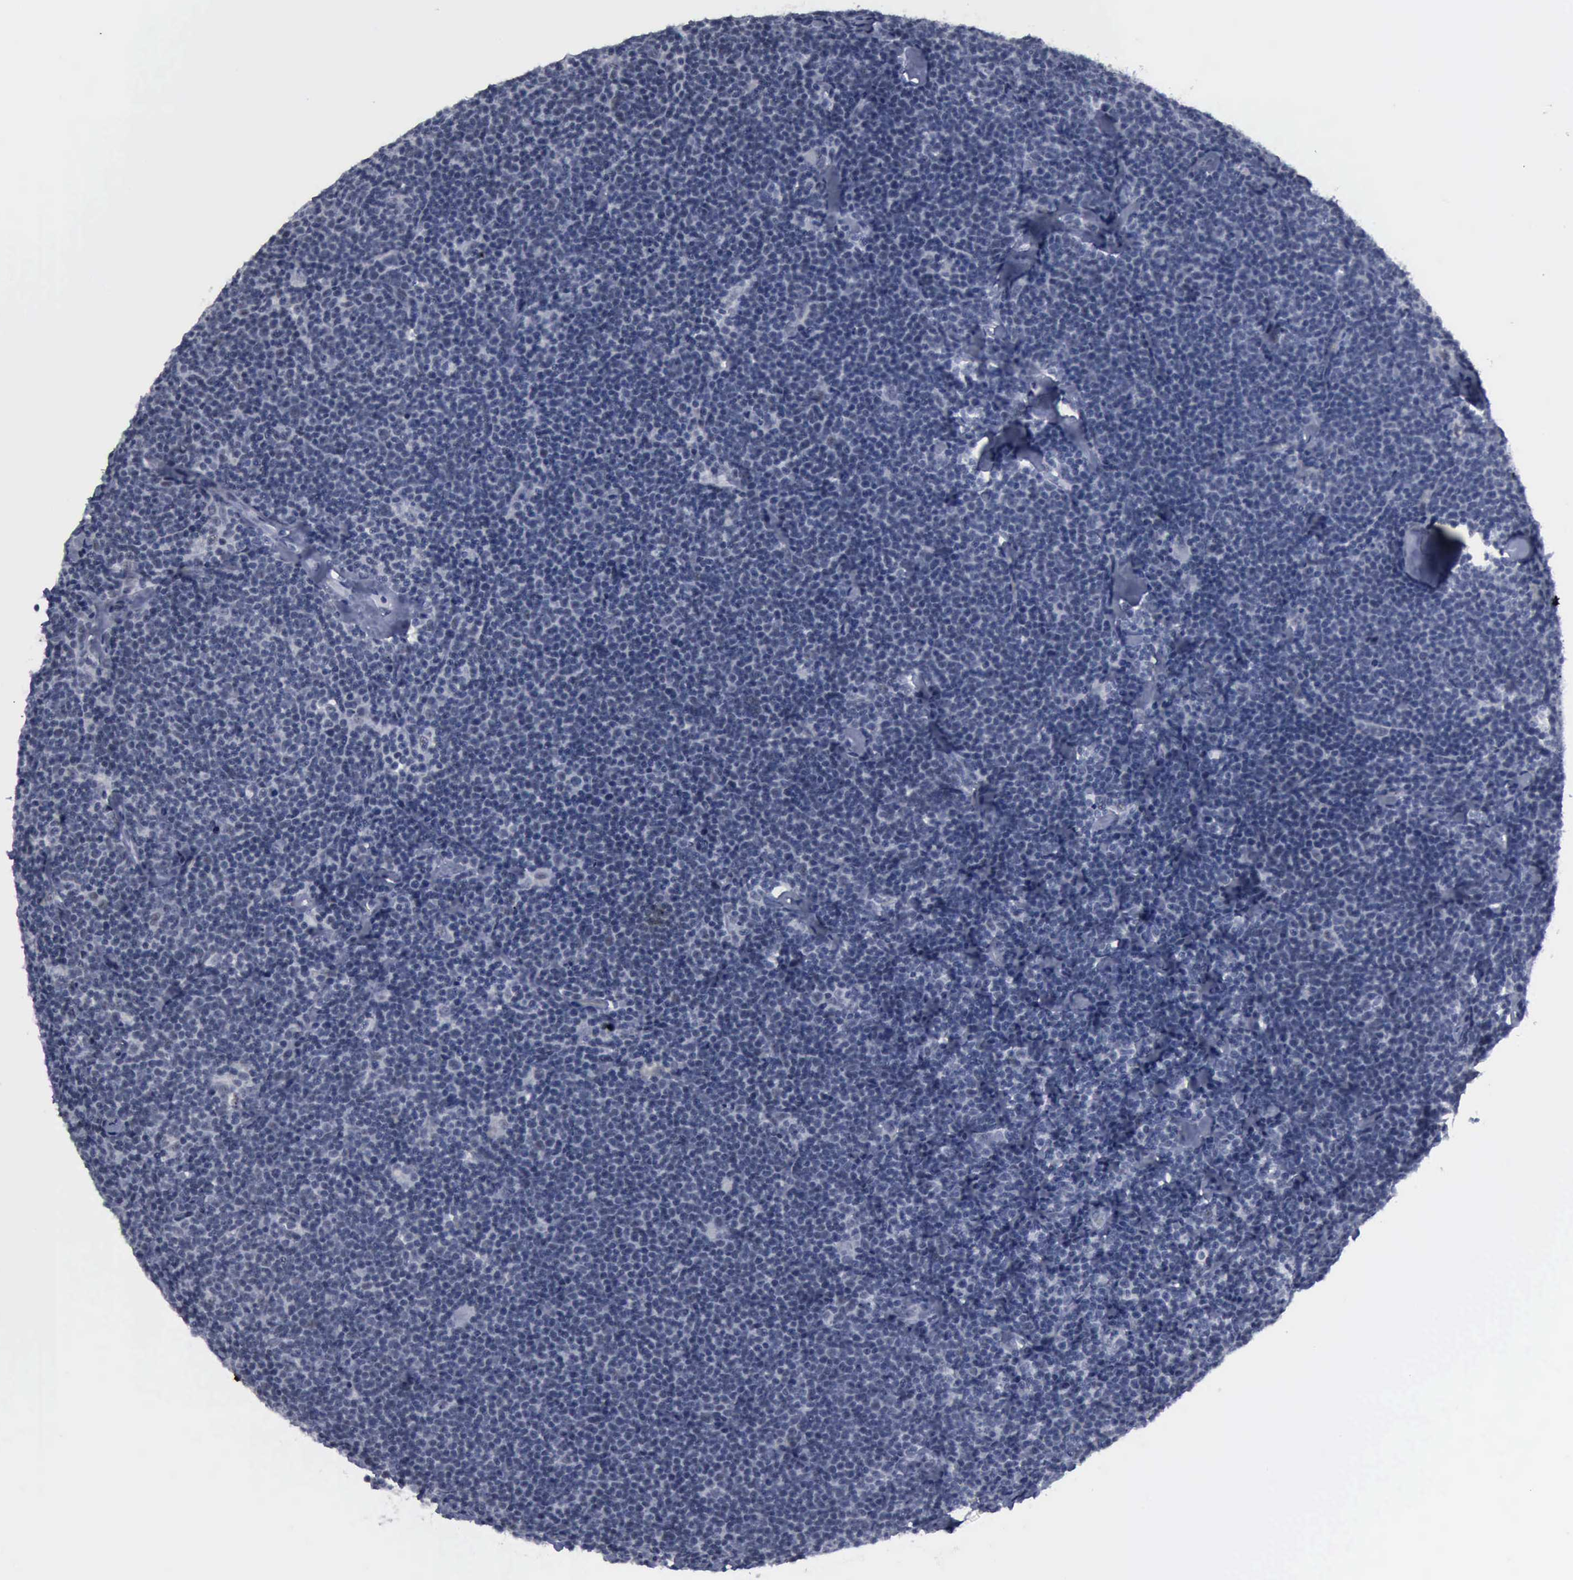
{"staining": {"intensity": "negative", "quantity": "none", "location": "none"}, "tissue": "lymphoma", "cell_type": "Tumor cells", "image_type": "cancer", "snomed": [{"axis": "morphology", "description": "Malignant lymphoma, non-Hodgkin's type, Low grade"}, {"axis": "topography", "description": "Lymph node"}], "caption": "Human lymphoma stained for a protein using immunohistochemistry exhibits no positivity in tumor cells.", "gene": "BRD1", "patient": {"sex": "male", "age": 65}}